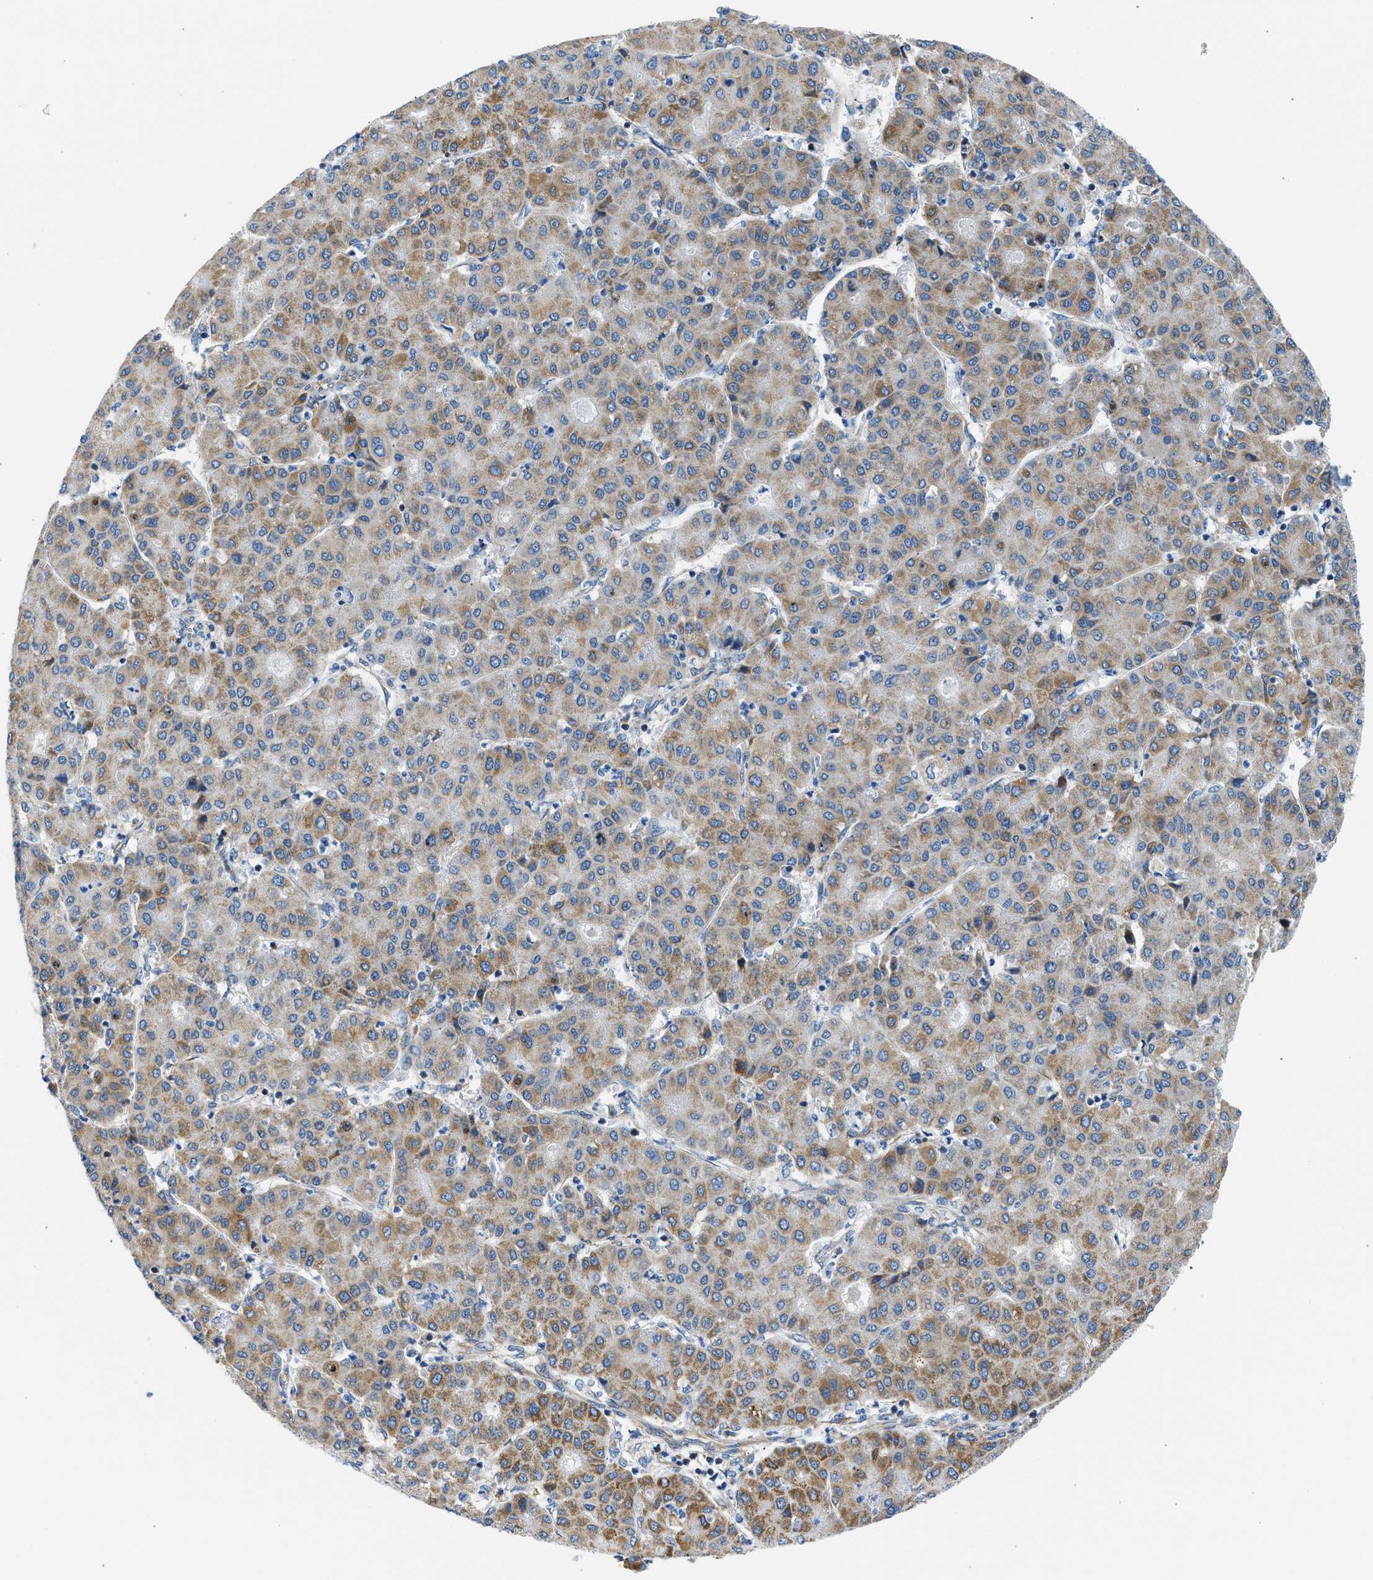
{"staining": {"intensity": "moderate", "quantity": ">75%", "location": "cytoplasmic/membranous"}, "tissue": "liver cancer", "cell_type": "Tumor cells", "image_type": "cancer", "snomed": [{"axis": "morphology", "description": "Carcinoma, Hepatocellular, NOS"}, {"axis": "topography", "description": "Liver"}], "caption": "DAB (3,3'-diaminobenzidine) immunohistochemical staining of liver cancer reveals moderate cytoplasmic/membranous protein positivity in about >75% of tumor cells. The staining was performed using DAB (3,3'-diaminobenzidine), with brown indicating positive protein expression. Nuclei are stained blue with hematoxylin.", "gene": "CAMKK2", "patient": {"sex": "male", "age": 65}}